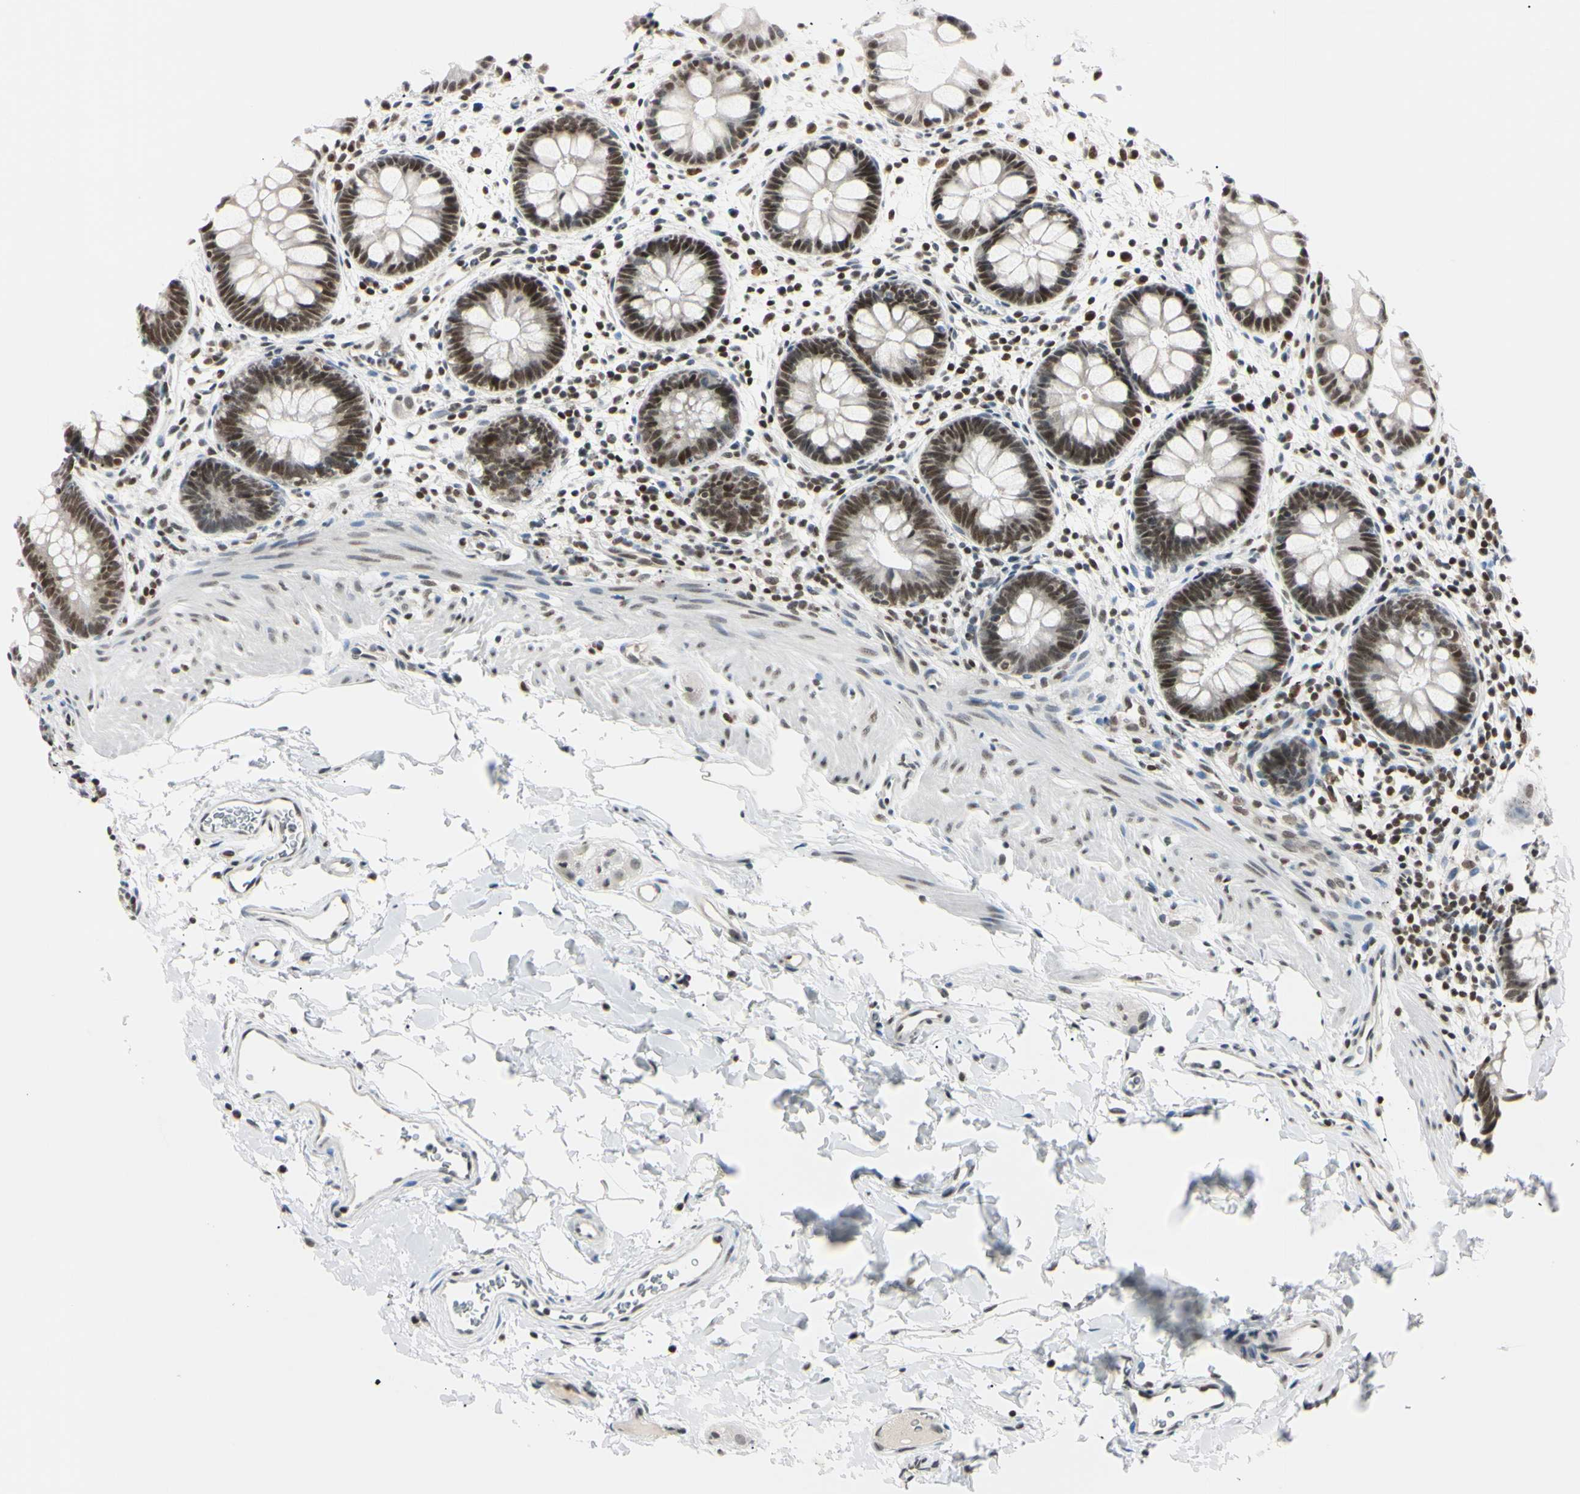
{"staining": {"intensity": "moderate", "quantity": "25%-75%", "location": "nuclear"}, "tissue": "rectum", "cell_type": "Glandular cells", "image_type": "normal", "snomed": [{"axis": "morphology", "description": "Normal tissue, NOS"}, {"axis": "topography", "description": "Rectum"}], "caption": "Unremarkable rectum shows moderate nuclear staining in about 25%-75% of glandular cells, visualized by immunohistochemistry.", "gene": "C1orf174", "patient": {"sex": "female", "age": 24}}